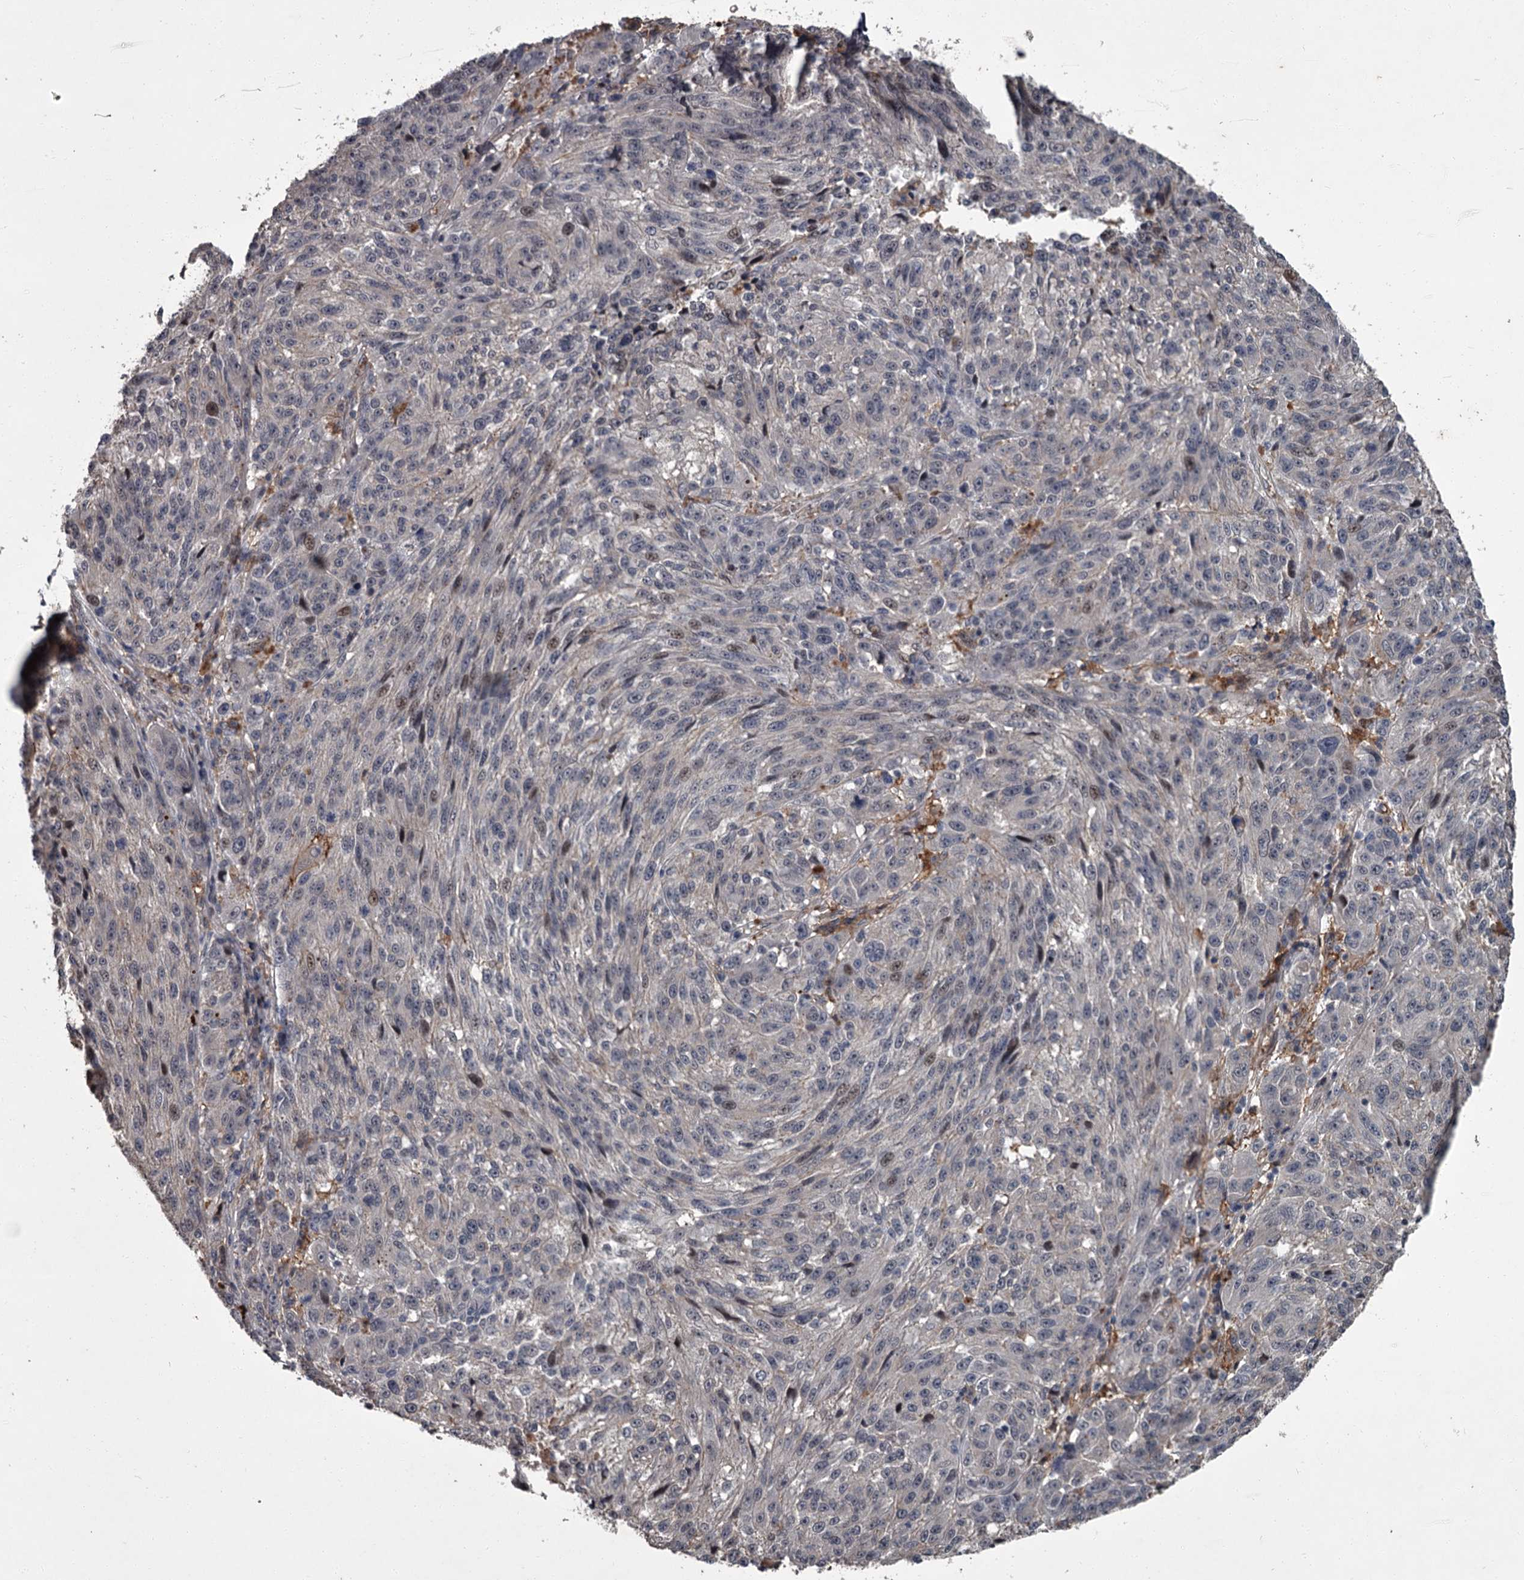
{"staining": {"intensity": "negative", "quantity": "none", "location": "none"}, "tissue": "melanoma", "cell_type": "Tumor cells", "image_type": "cancer", "snomed": [{"axis": "morphology", "description": "Malignant melanoma, NOS"}, {"axis": "topography", "description": "Skin"}], "caption": "This photomicrograph is of malignant melanoma stained with immunohistochemistry (IHC) to label a protein in brown with the nuclei are counter-stained blue. There is no expression in tumor cells.", "gene": "FLVCR2", "patient": {"sex": "male", "age": 53}}